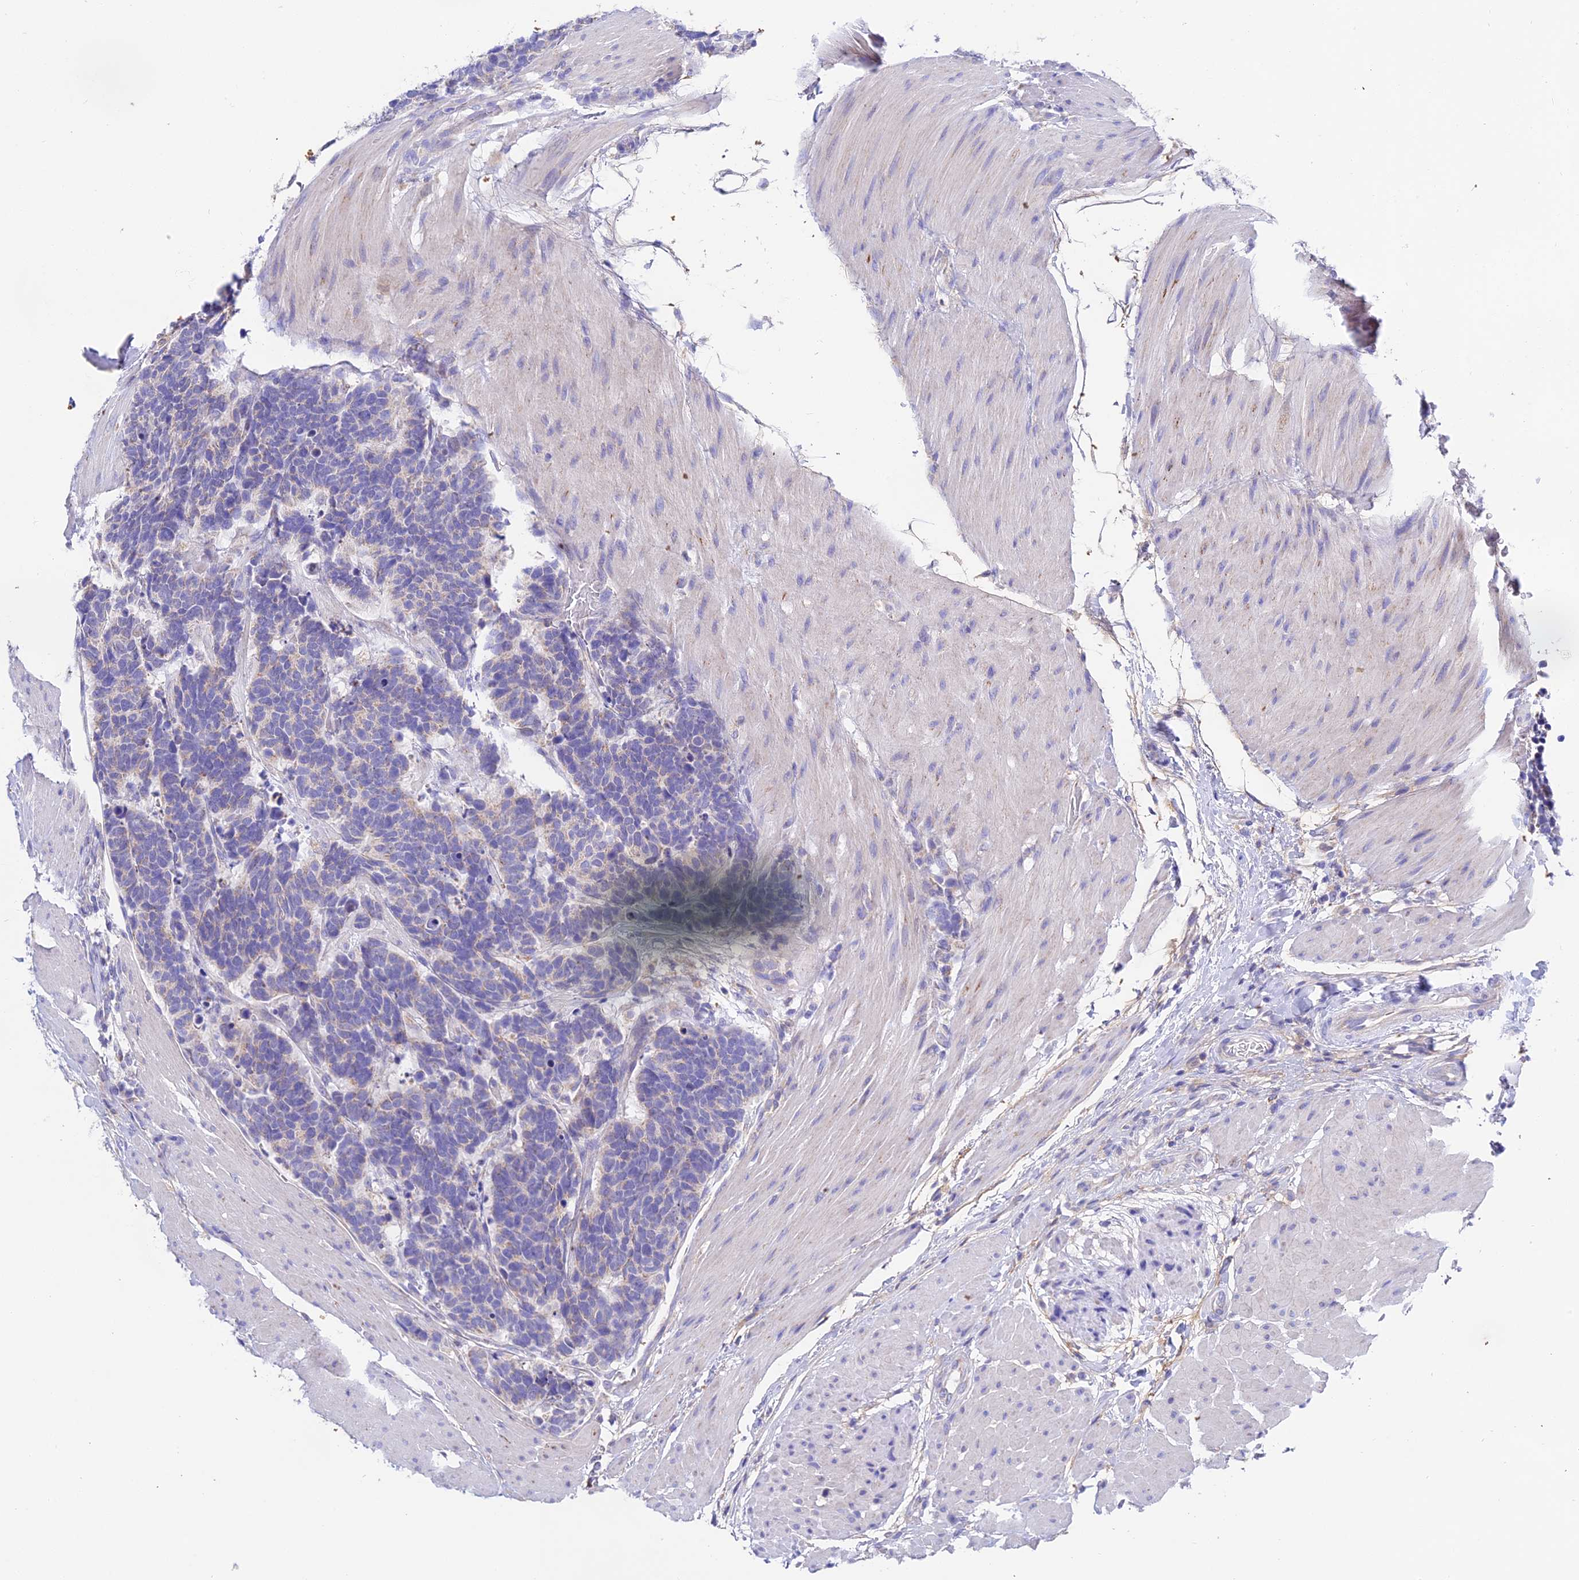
{"staining": {"intensity": "negative", "quantity": "none", "location": "none"}, "tissue": "carcinoid", "cell_type": "Tumor cells", "image_type": "cancer", "snomed": [{"axis": "morphology", "description": "Carcinoma, NOS"}, {"axis": "morphology", "description": "Carcinoid, malignant, NOS"}, {"axis": "topography", "description": "Urinary bladder"}], "caption": "Immunohistochemistry histopathology image of neoplastic tissue: carcinoid stained with DAB shows no significant protein staining in tumor cells.", "gene": "PPP2R2C", "patient": {"sex": "male", "age": 57}}